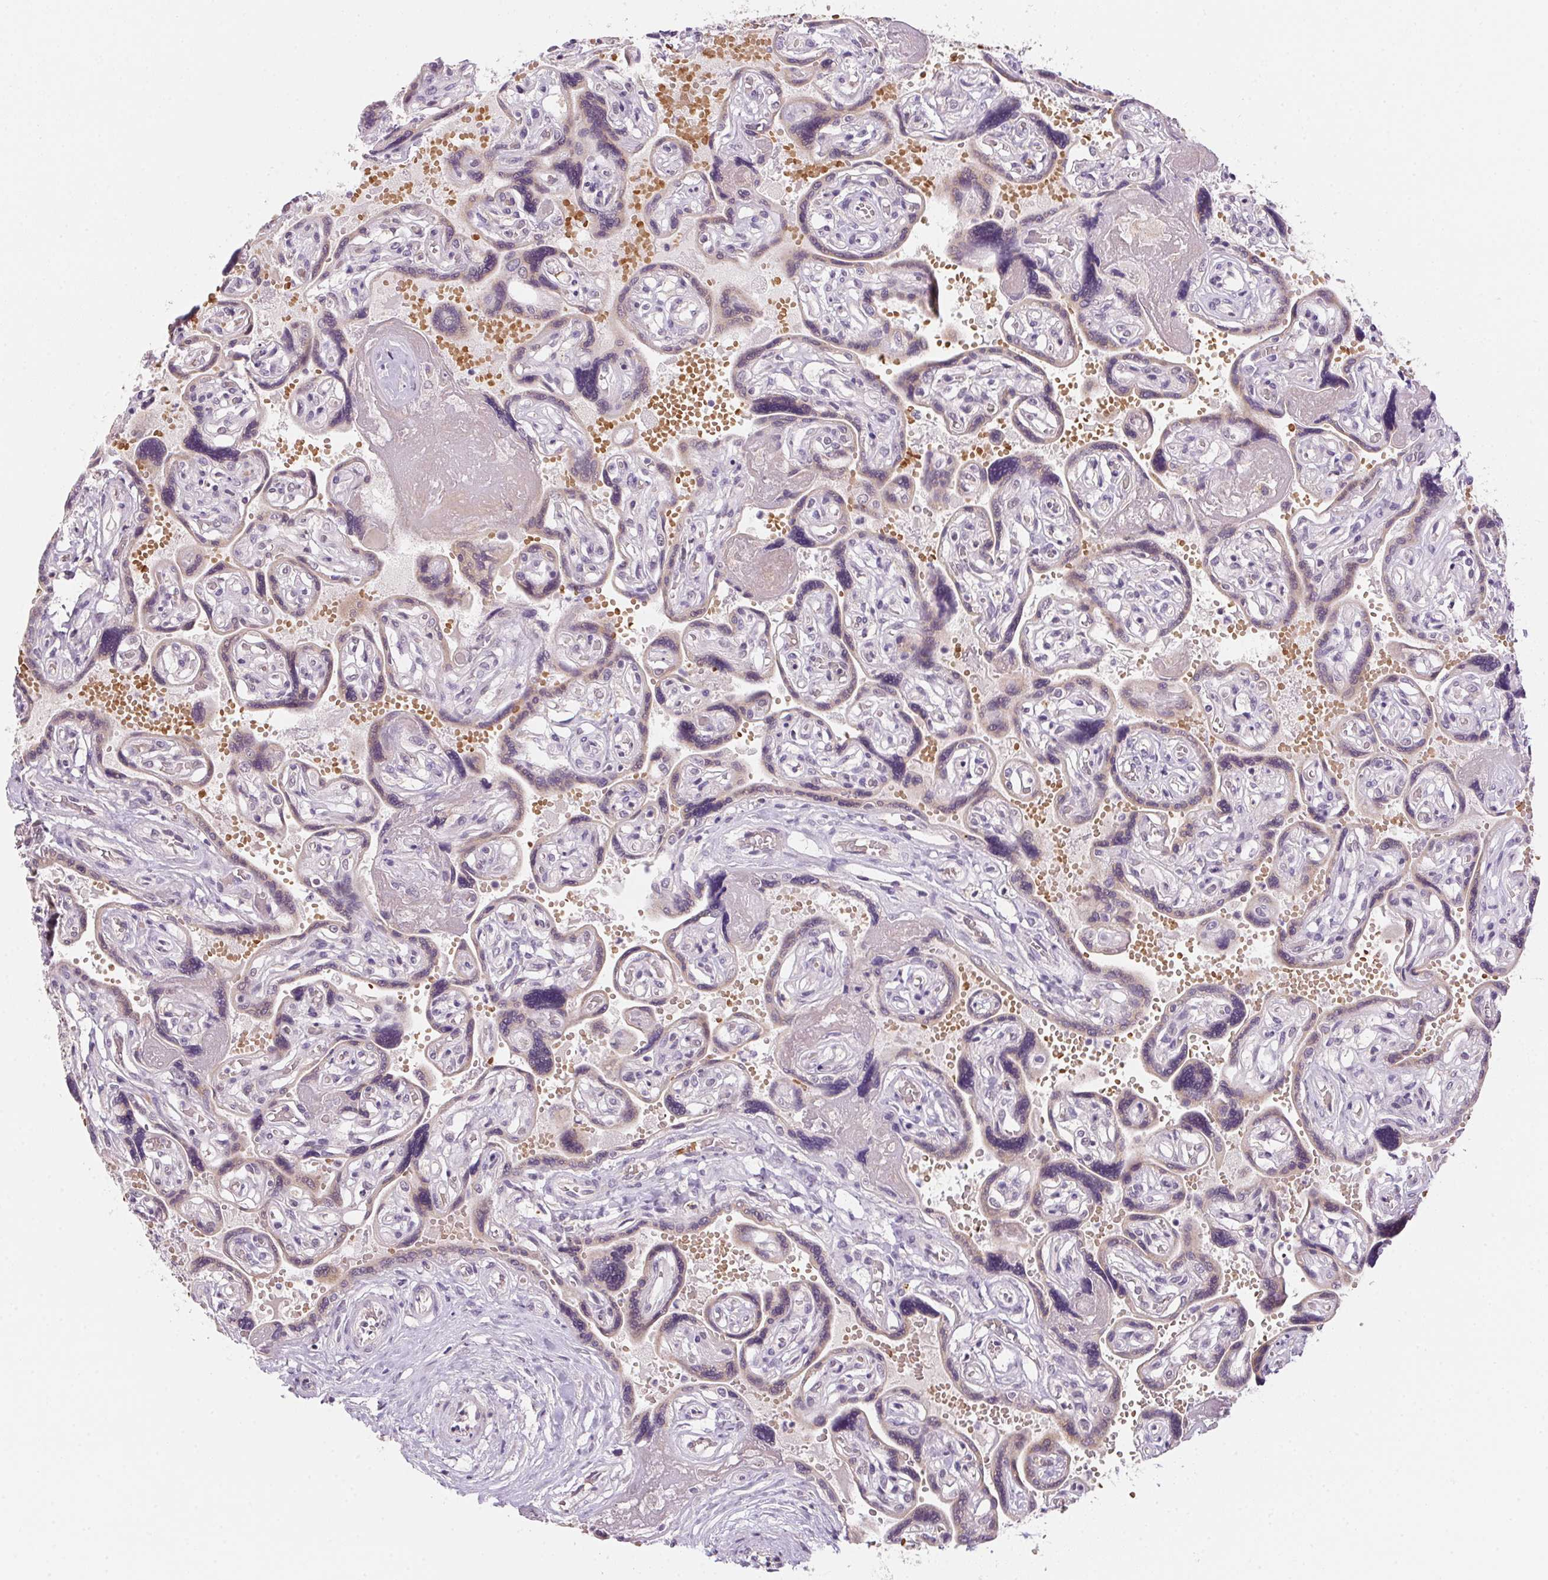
{"staining": {"intensity": "weak", "quantity": ">75%", "location": "nuclear"}, "tissue": "placenta", "cell_type": "Decidual cells", "image_type": "normal", "snomed": [{"axis": "morphology", "description": "Normal tissue, NOS"}, {"axis": "topography", "description": "Placenta"}], "caption": "A high-resolution image shows IHC staining of unremarkable placenta, which demonstrates weak nuclear expression in about >75% of decidual cells. (DAB = brown stain, brightfield microscopy at high magnification).", "gene": "METTL13", "patient": {"sex": "female", "age": 32}}